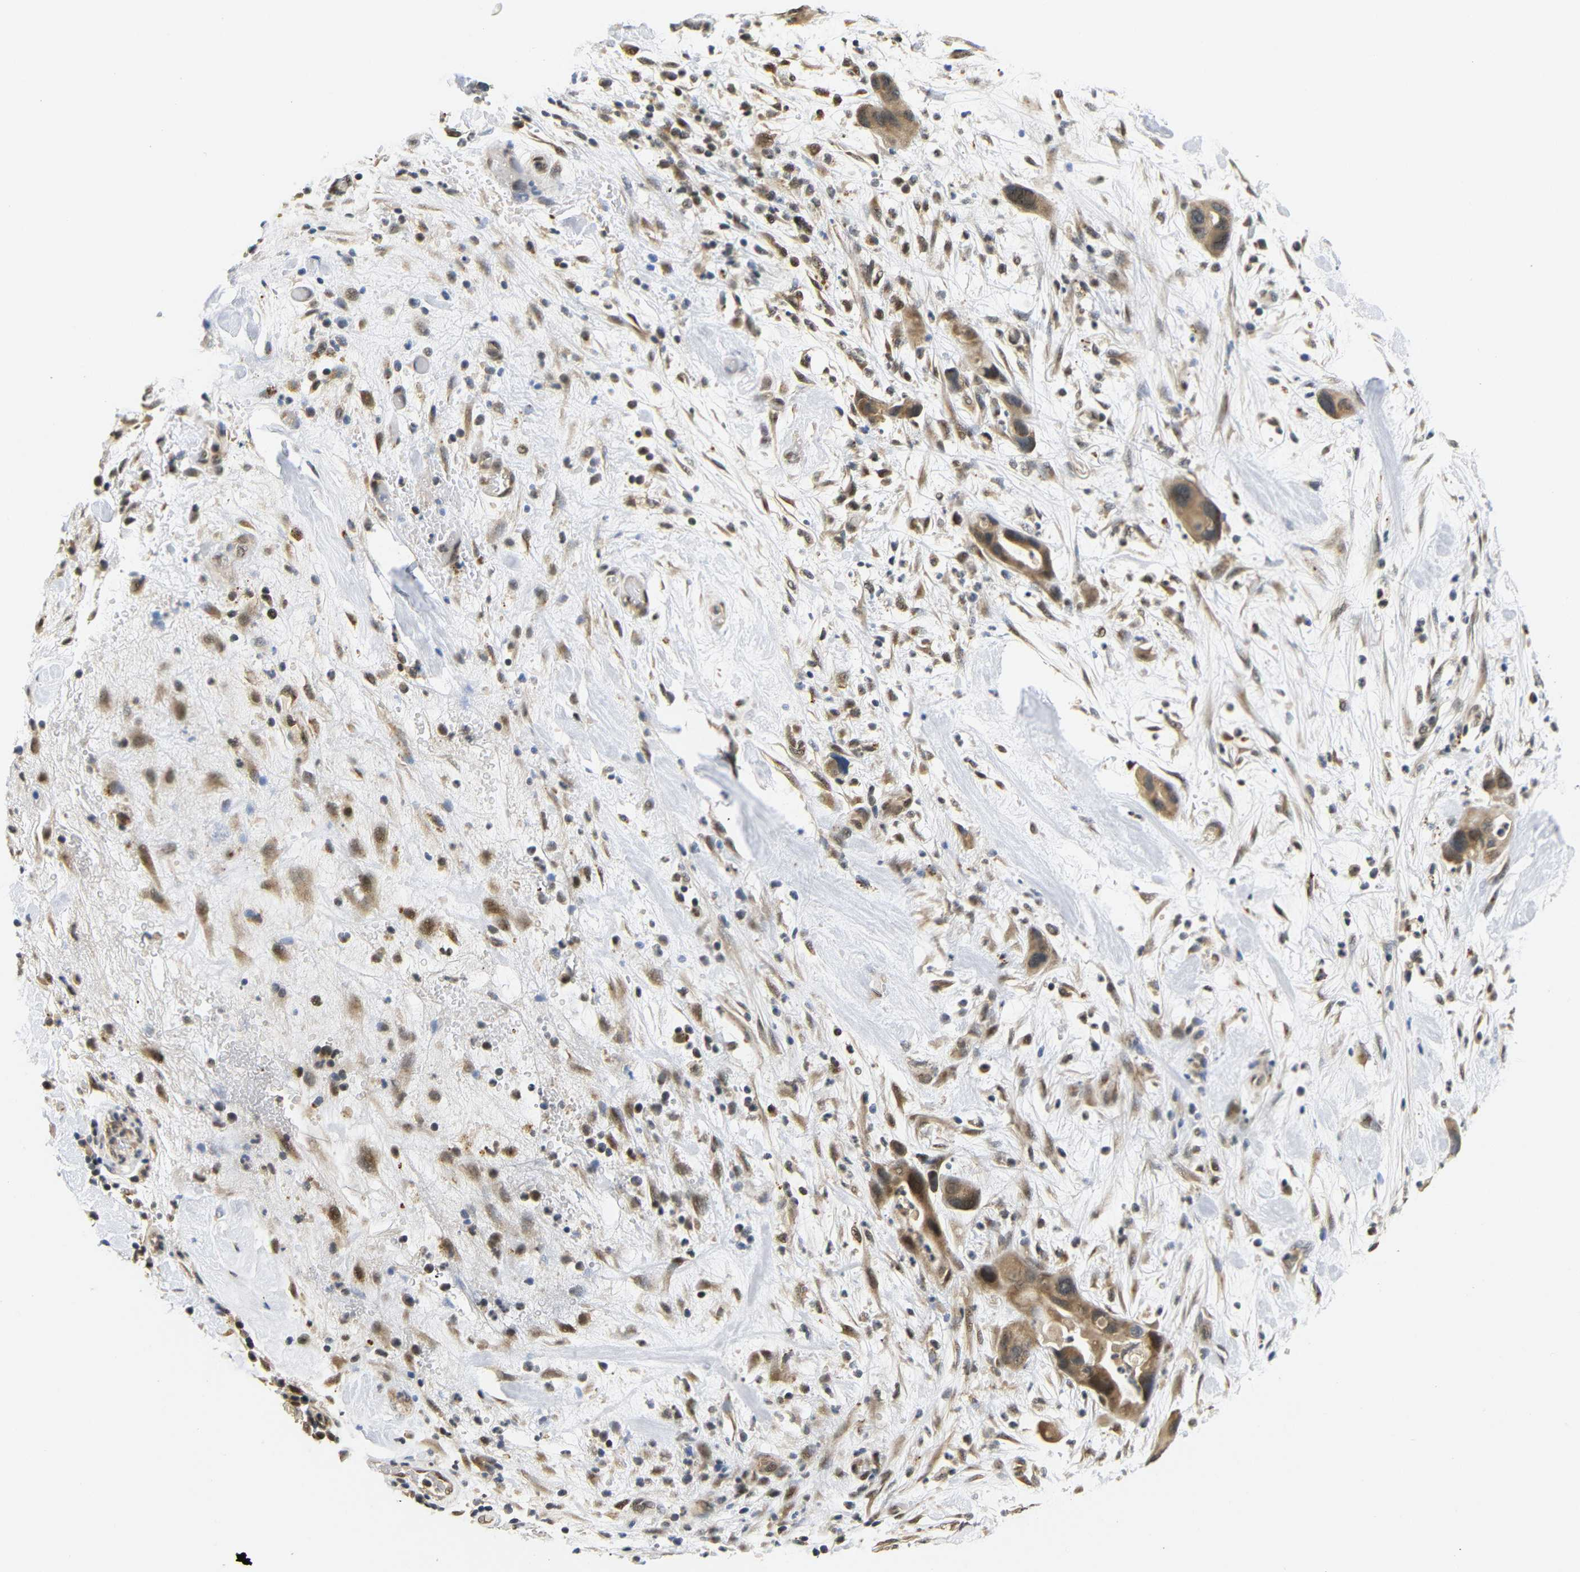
{"staining": {"intensity": "moderate", "quantity": ">75%", "location": "cytoplasmic/membranous"}, "tissue": "pancreatic cancer", "cell_type": "Tumor cells", "image_type": "cancer", "snomed": [{"axis": "morphology", "description": "Adenocarcinoma, NOS"}, {"axis": "topography", "description": "Pancreas"}], "caption": "Pancreatic adenocarcinoma stained for a protein reveals moderate cytoplasmic/membranous positivity in tumor cells.", "gene": "GJA5", "patient": {"sex": "female", "age": 71}}